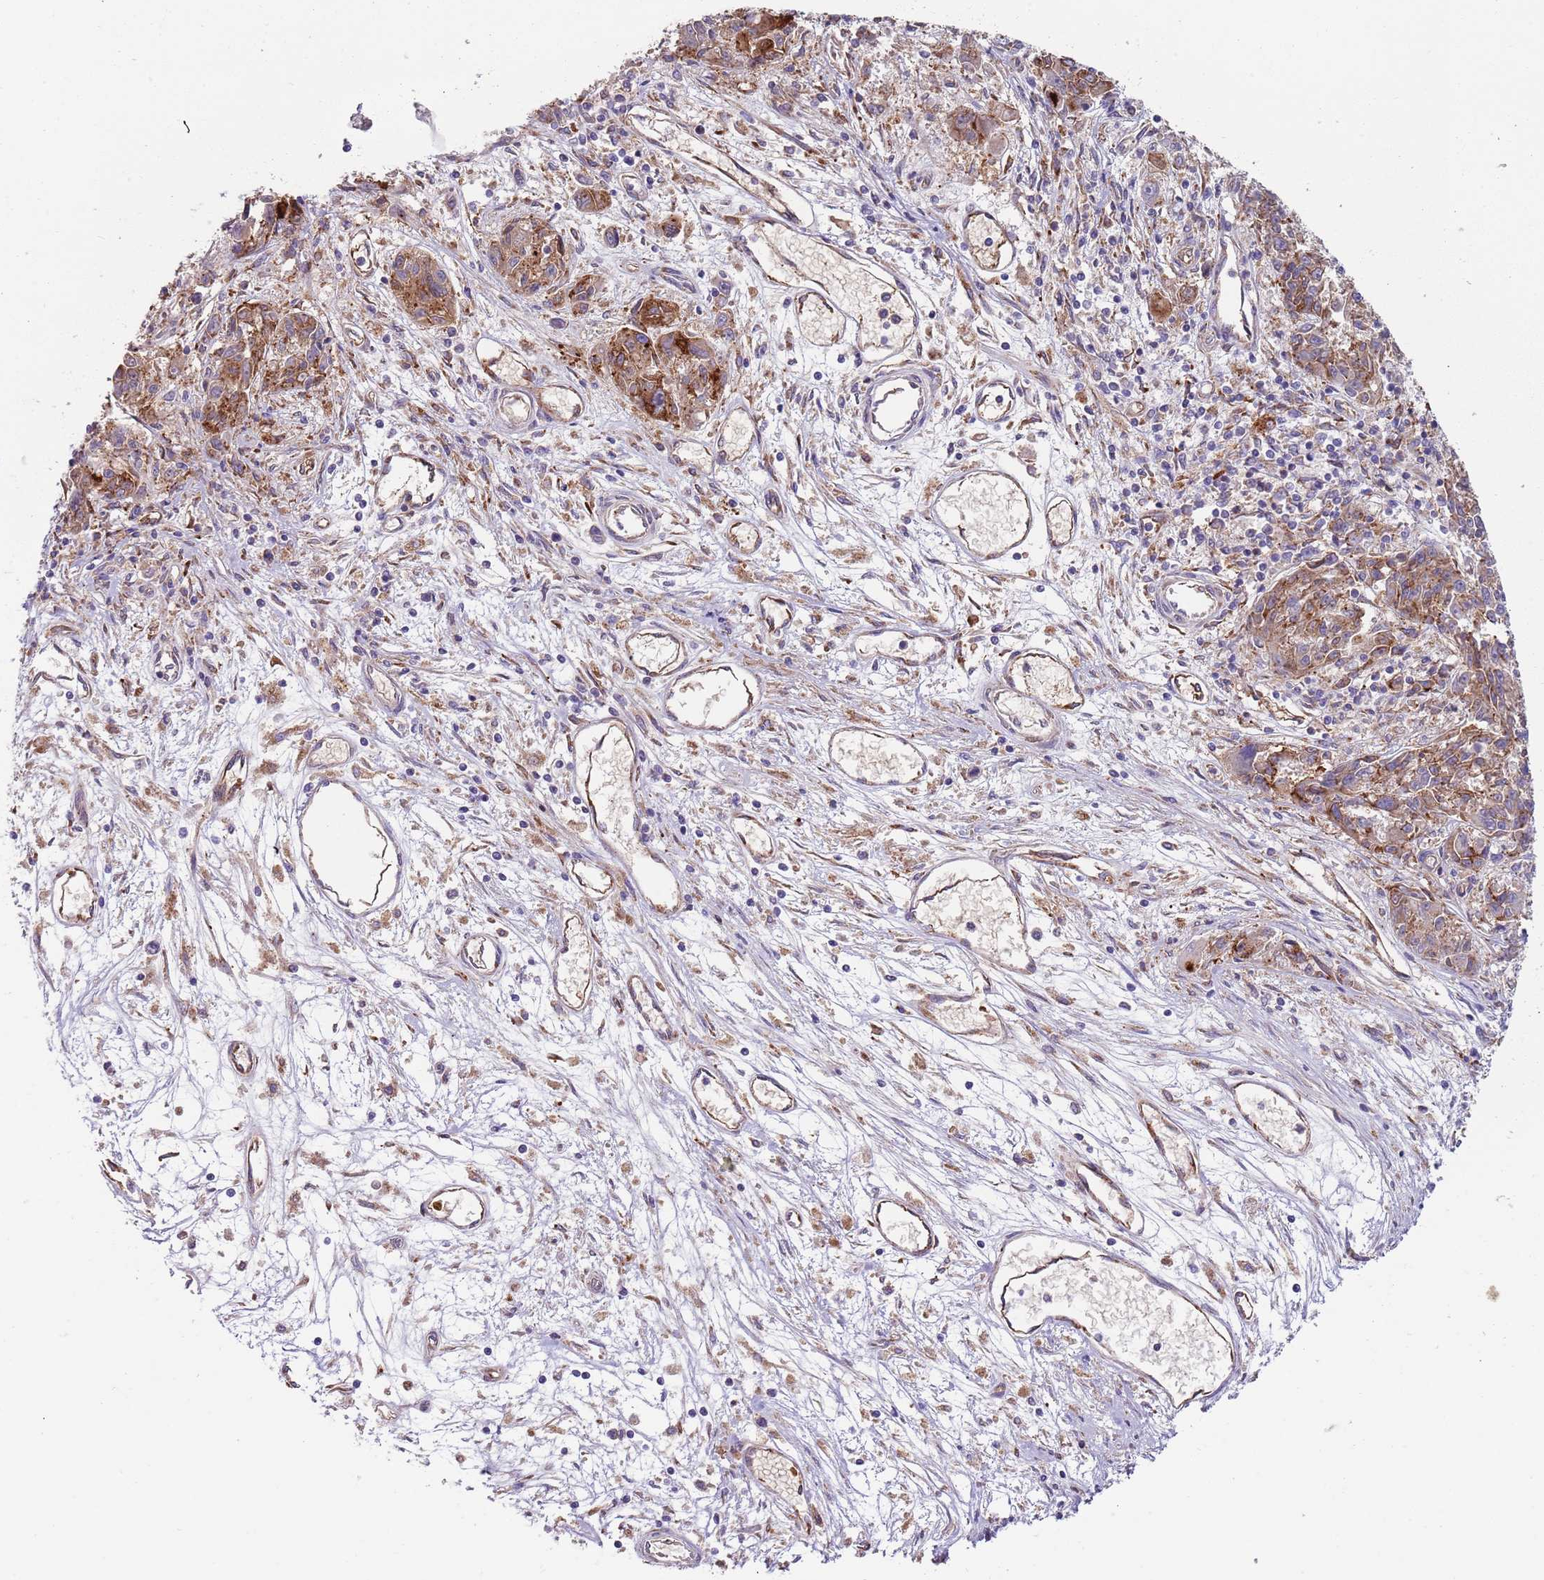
{"staining": {"intensity": "moderate", "quantity": "25%-75%", "location": "cytoplasmic/membranous"}, "tissue": "melanoma", "cell_type": "Tumor cells", "image_type": "cancer", "snomed": [{"axis": "morphology", "description": "Malignant melanoma, NOS"}, {"axis": "topography", "description": "Skin"}], "caption": "Moderate cytoplasmic/membranous staining is identified in about 25%-75% of tumor cells in melanoma. (Stains: DAB in brown, nuclei in blue, Microscopy: brightfield microscopy at high magnification).", "gene": "VWCE", "patient": {"sex": "male", "age": 53}}